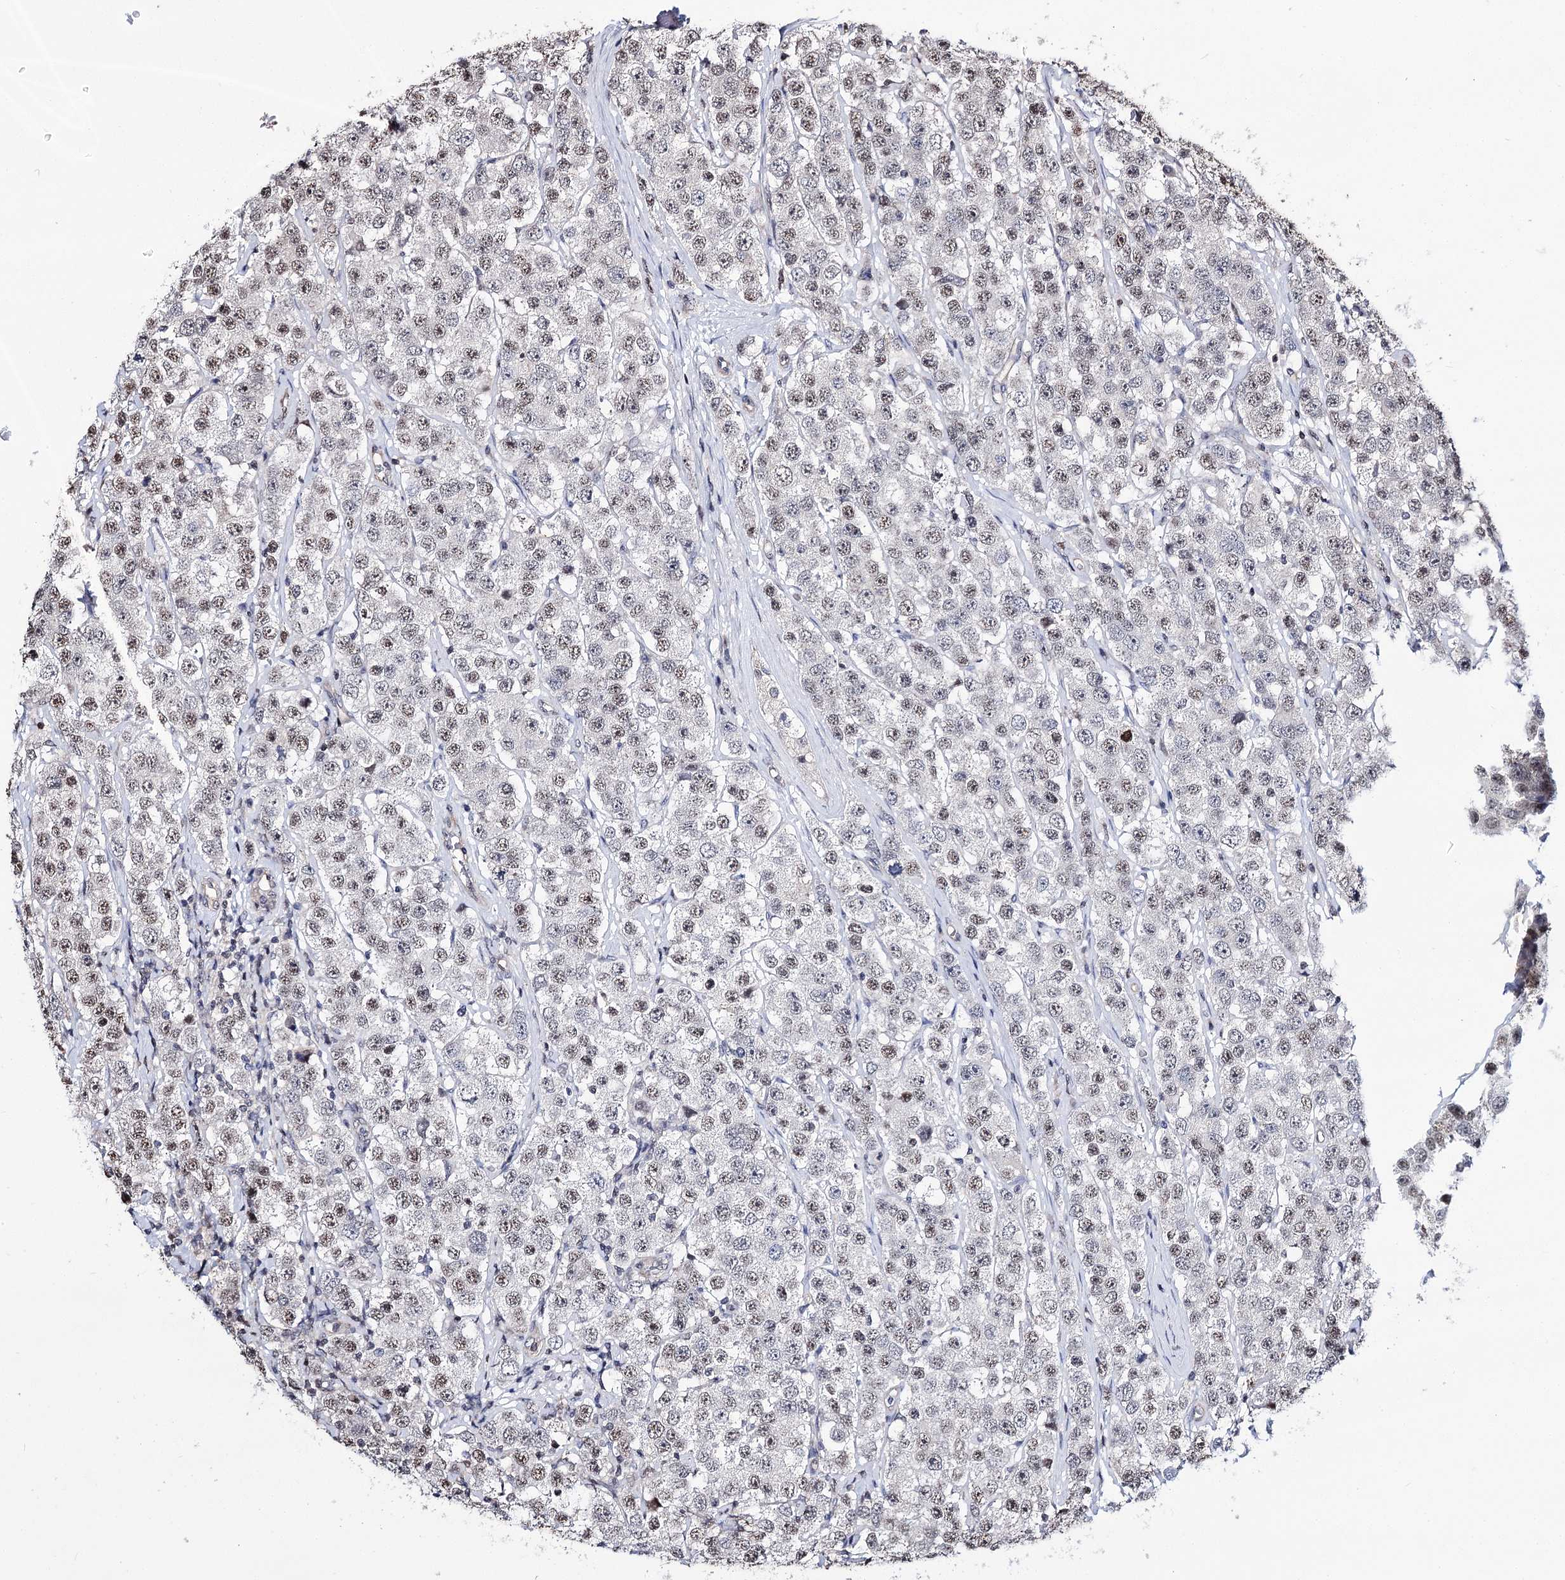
{"staining": {"intensity": "moderate", "quantity": "25%-75%", "location": "nuclear"}, "tissue": "testis cancer", "cell_type": "Tumor cells", "image_type": "cancer", "snomed": [{"axis": "morphology", "description": "Seminoma, NOS"}, {"axis": "topography", "description": "Testis"}], "caption": "High-power microscopy captured an immunohistochemistry (IHC) image of seminoma (testis), revealing moderate nuclear staining in about 25%-75% of tumor cells.", "gene": "CHMP7", "patient": {"sex": "male", "age": 28}}